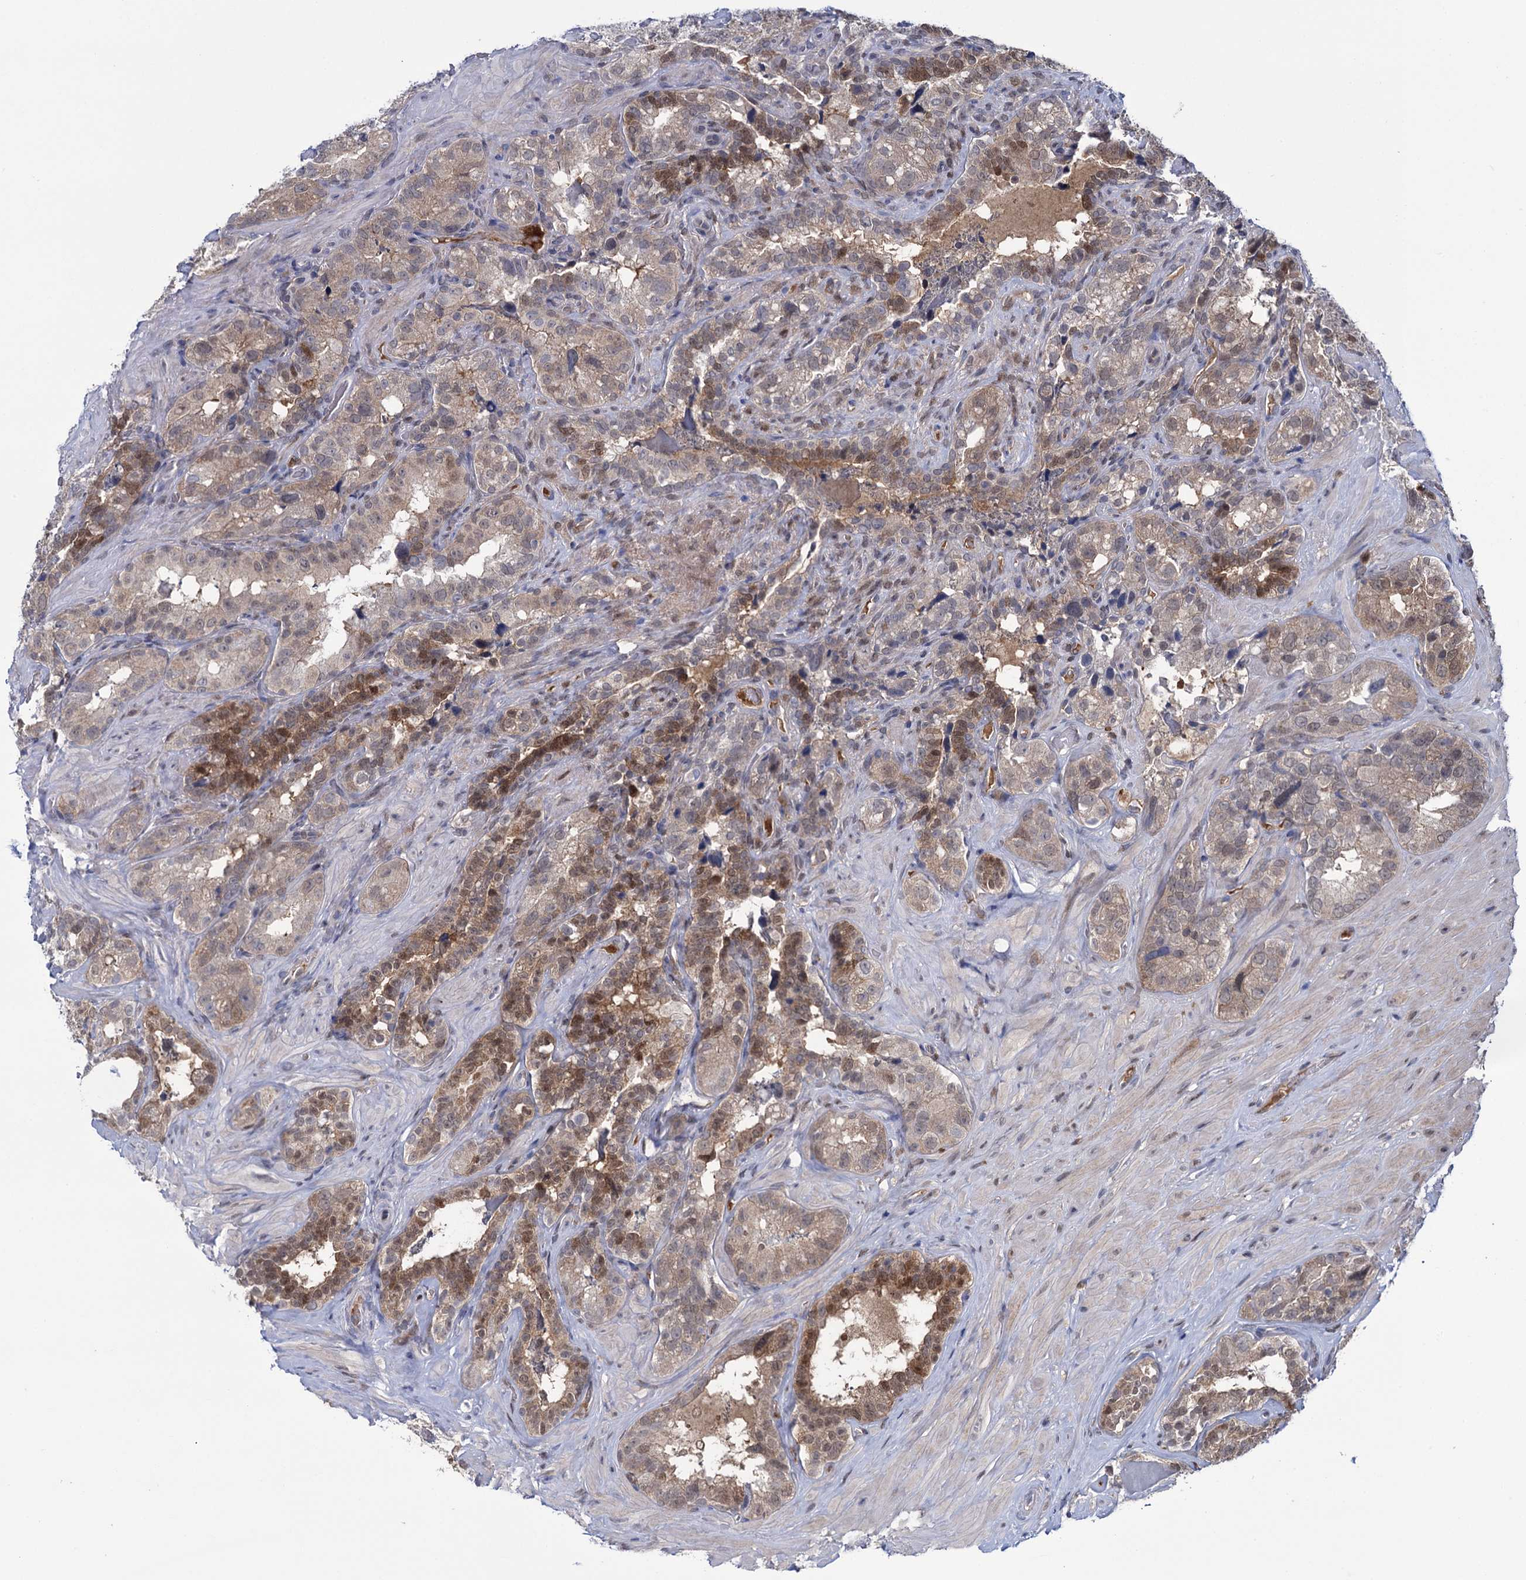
{"staining": {"intensity": "moderate", "quantity": "25%-75%", "location": "cytoplasmic/membranous,nuclear"}, "tissue": "seminal vesicle", "cell_type": "Glandular cells", "image_type": "normal", "snomed": [{"axis": "morphology", "description": "Normal tissue, NOS"}, {"axis": "topography", "description": "Seminal veicle"}, {"axis": "topography", "description": "Peripheral nerve tissue"}], "caption": "The micrograph displays a brown stain indicating the presence of a protein in the cytoplasmic/membranous,nuclear of glandular cells in seminal vesicle. (DAB (3,3'-diaminobenzidine) = brown stain, brightfield microscopy at high magnification).", "gene": "GLO1", "patient": {"sex": "male", "age": 67}}